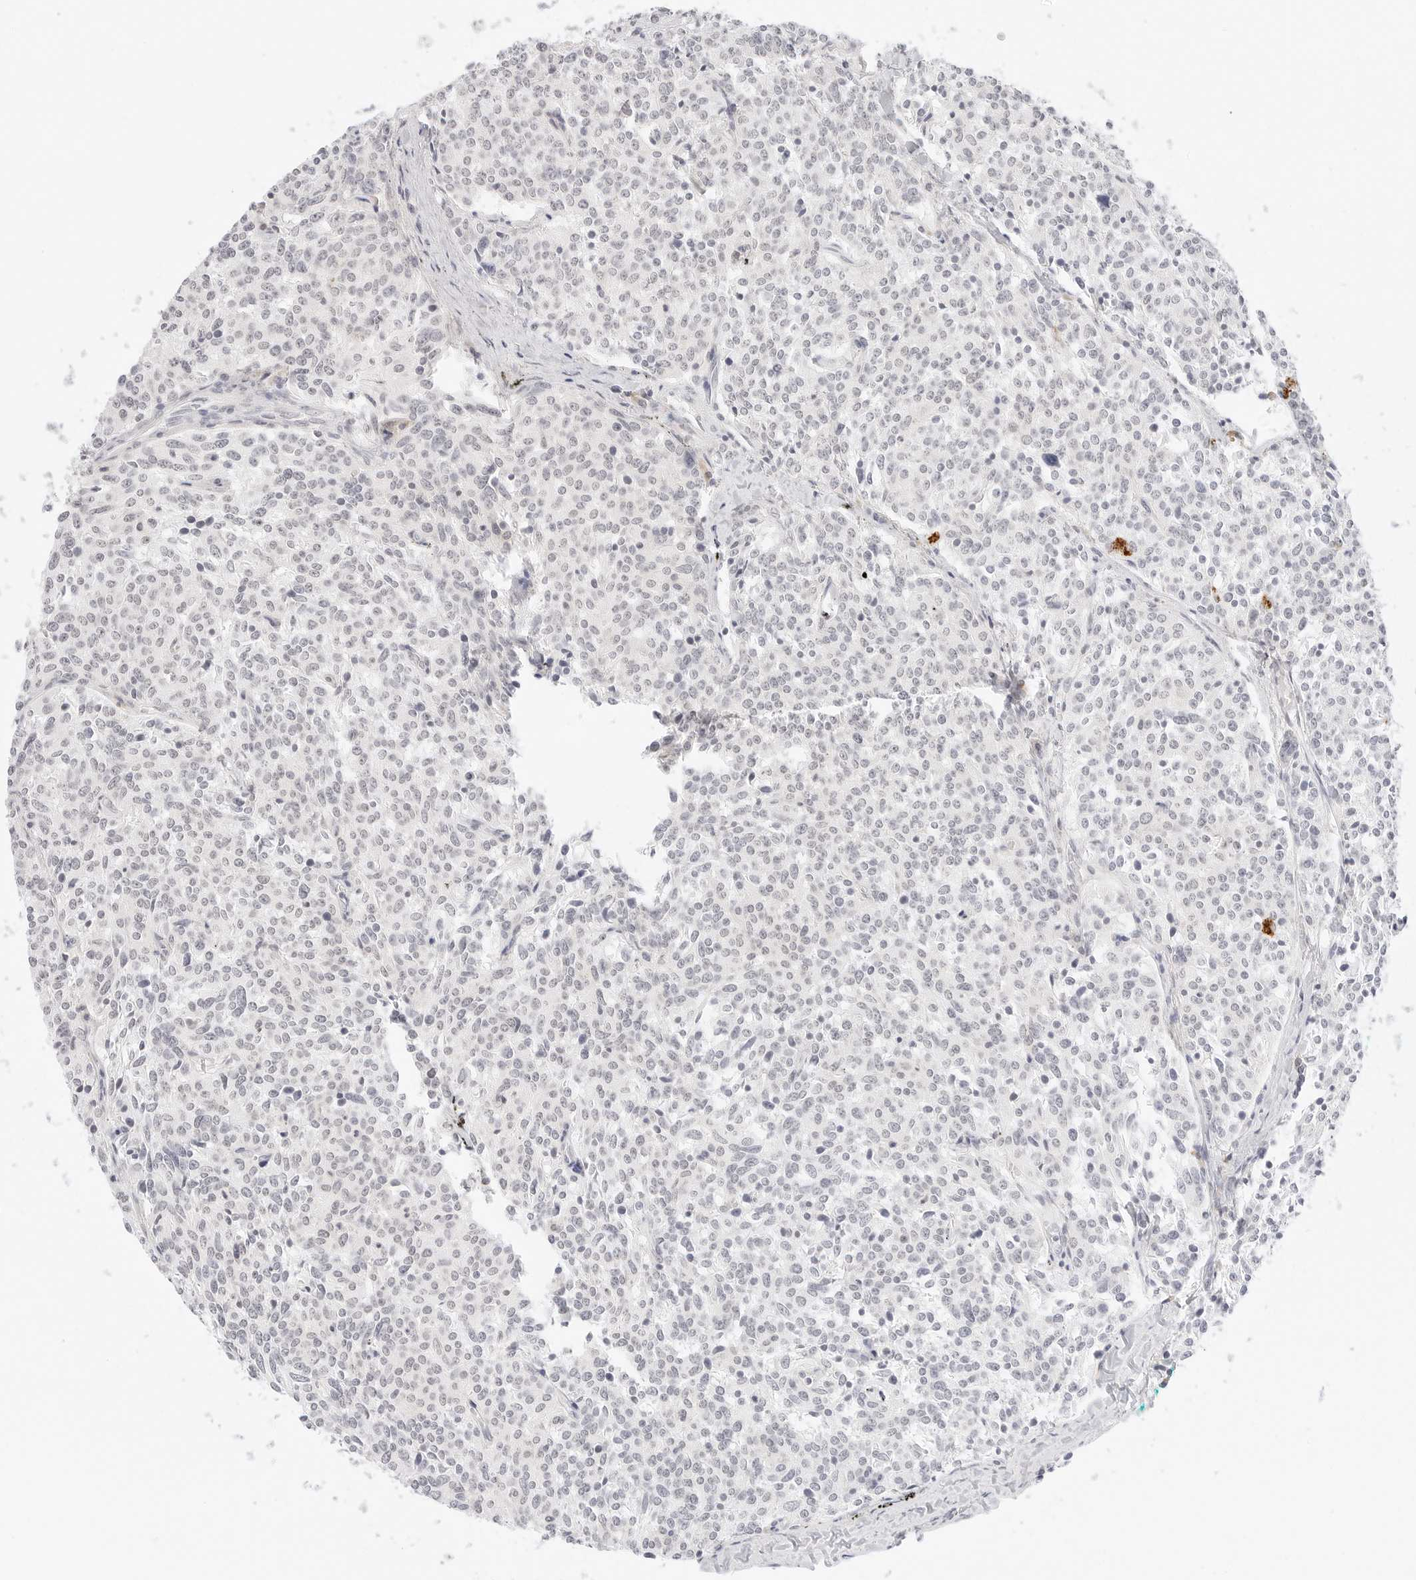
{"staining": {"intensity": "negative", "quantity": "none", "location": "none"}, "tissue": "carcinoid", "cell_type": "Tumor cells", "image_type": "cancer", "snomed": [{"axis": "morphology", "description": "Carcinoid, malignant, NOS"}, {"axis": "topography", "description": "Lung"}], "caption": "This is a histopathology image of IHC staining of carcinoid, which shows no positivity in tumor cells.", "gene": "XKR4", "patient": {"sex": "female", "age": 46}}